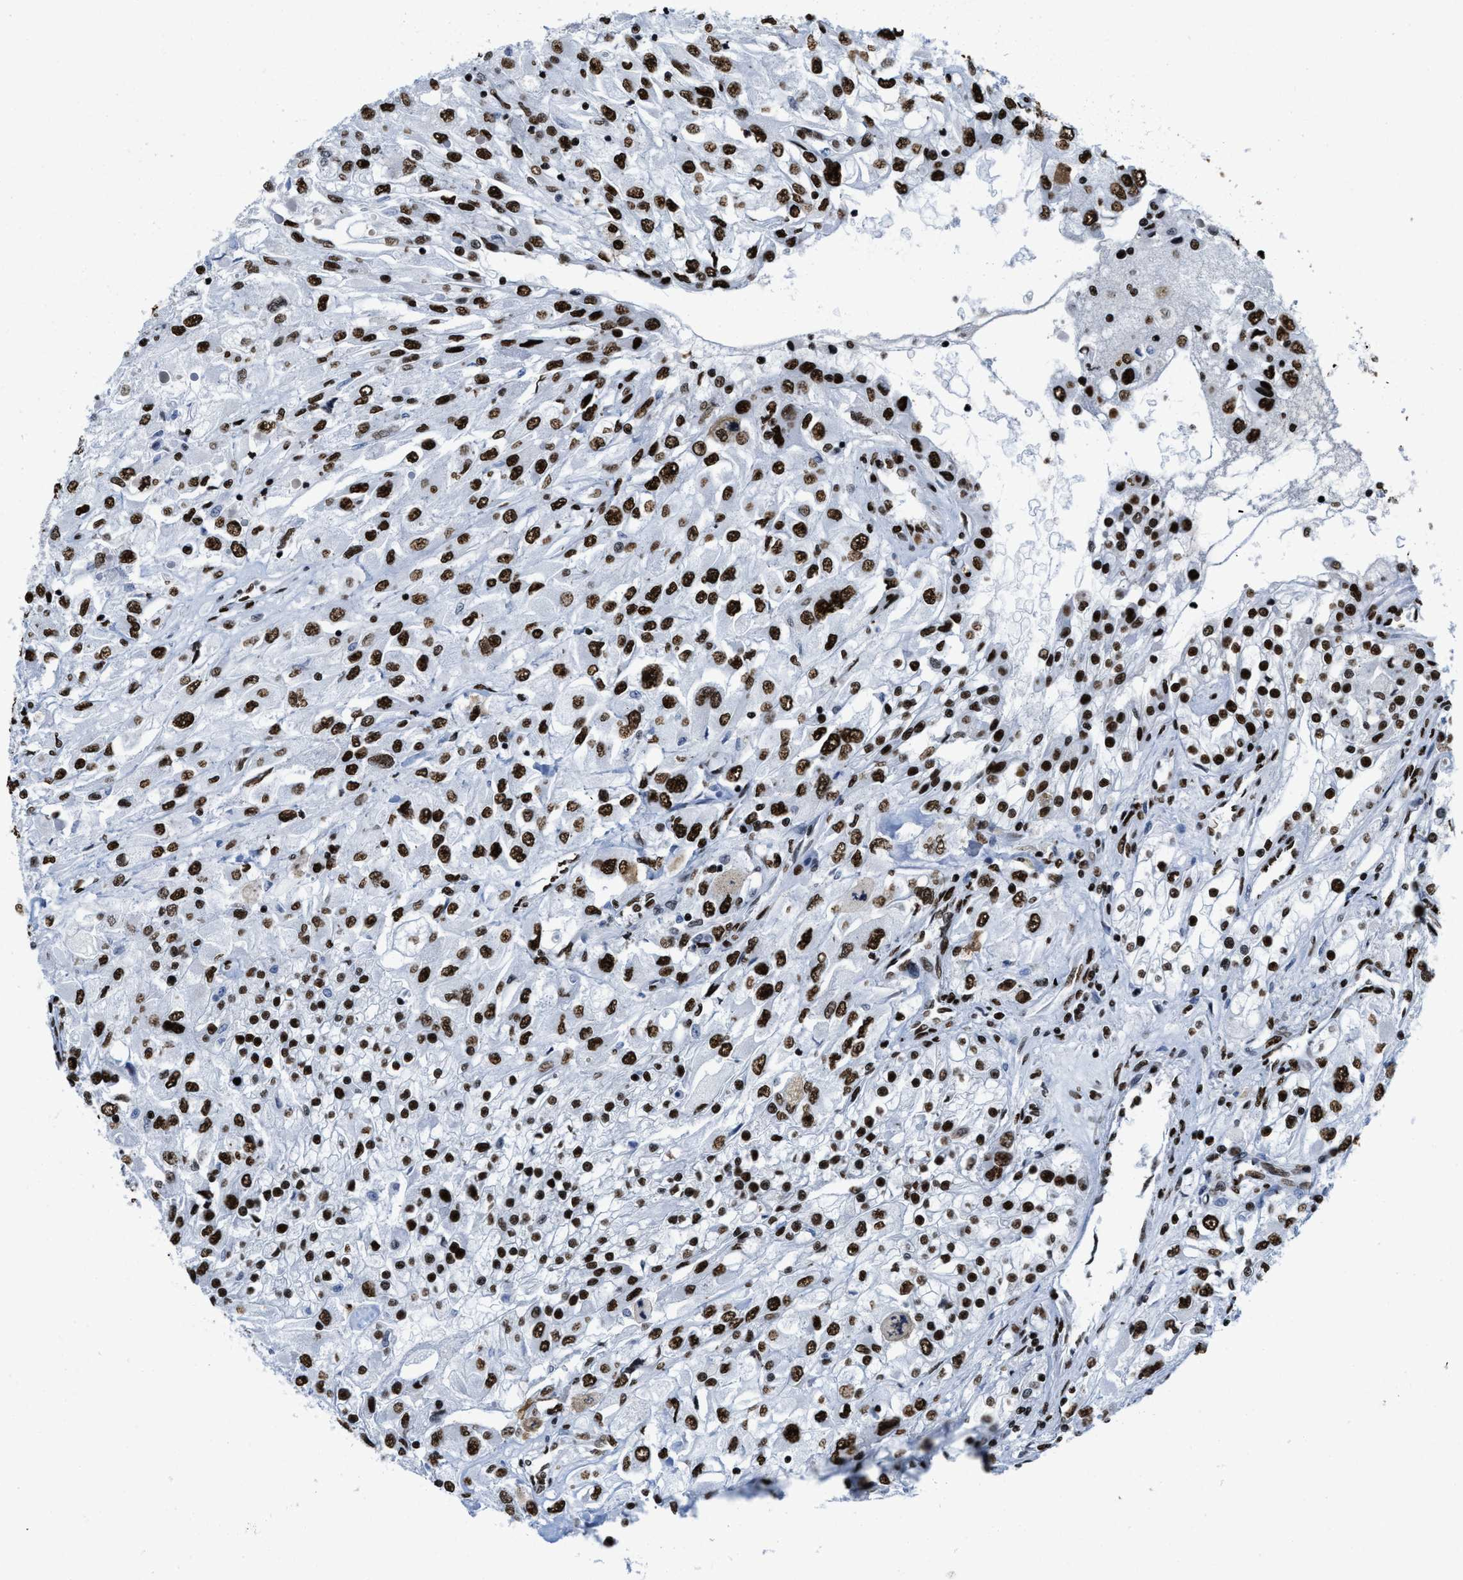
{"staining": {"intensity": "strong", "quantity": ">75%", "location": "nuclear"}, "tissue": "renal cancer", "cell_type": "Tumor cells", "image_type": "cancer", "snomed": [{"axis": "morphology", "description": "Adenocarcinoma, NOS"}, {"axis": "topography", "description": "Kidney"}], "caption": "Tumor cells exhibit strong nuclear staining in about >75% of cells in renal adenocarcinoma. (Brightfield microscopy of DAB IHC at high magnification).", "gene": "SMARCC2", "patient": {"sex": "female", "age": 52}}